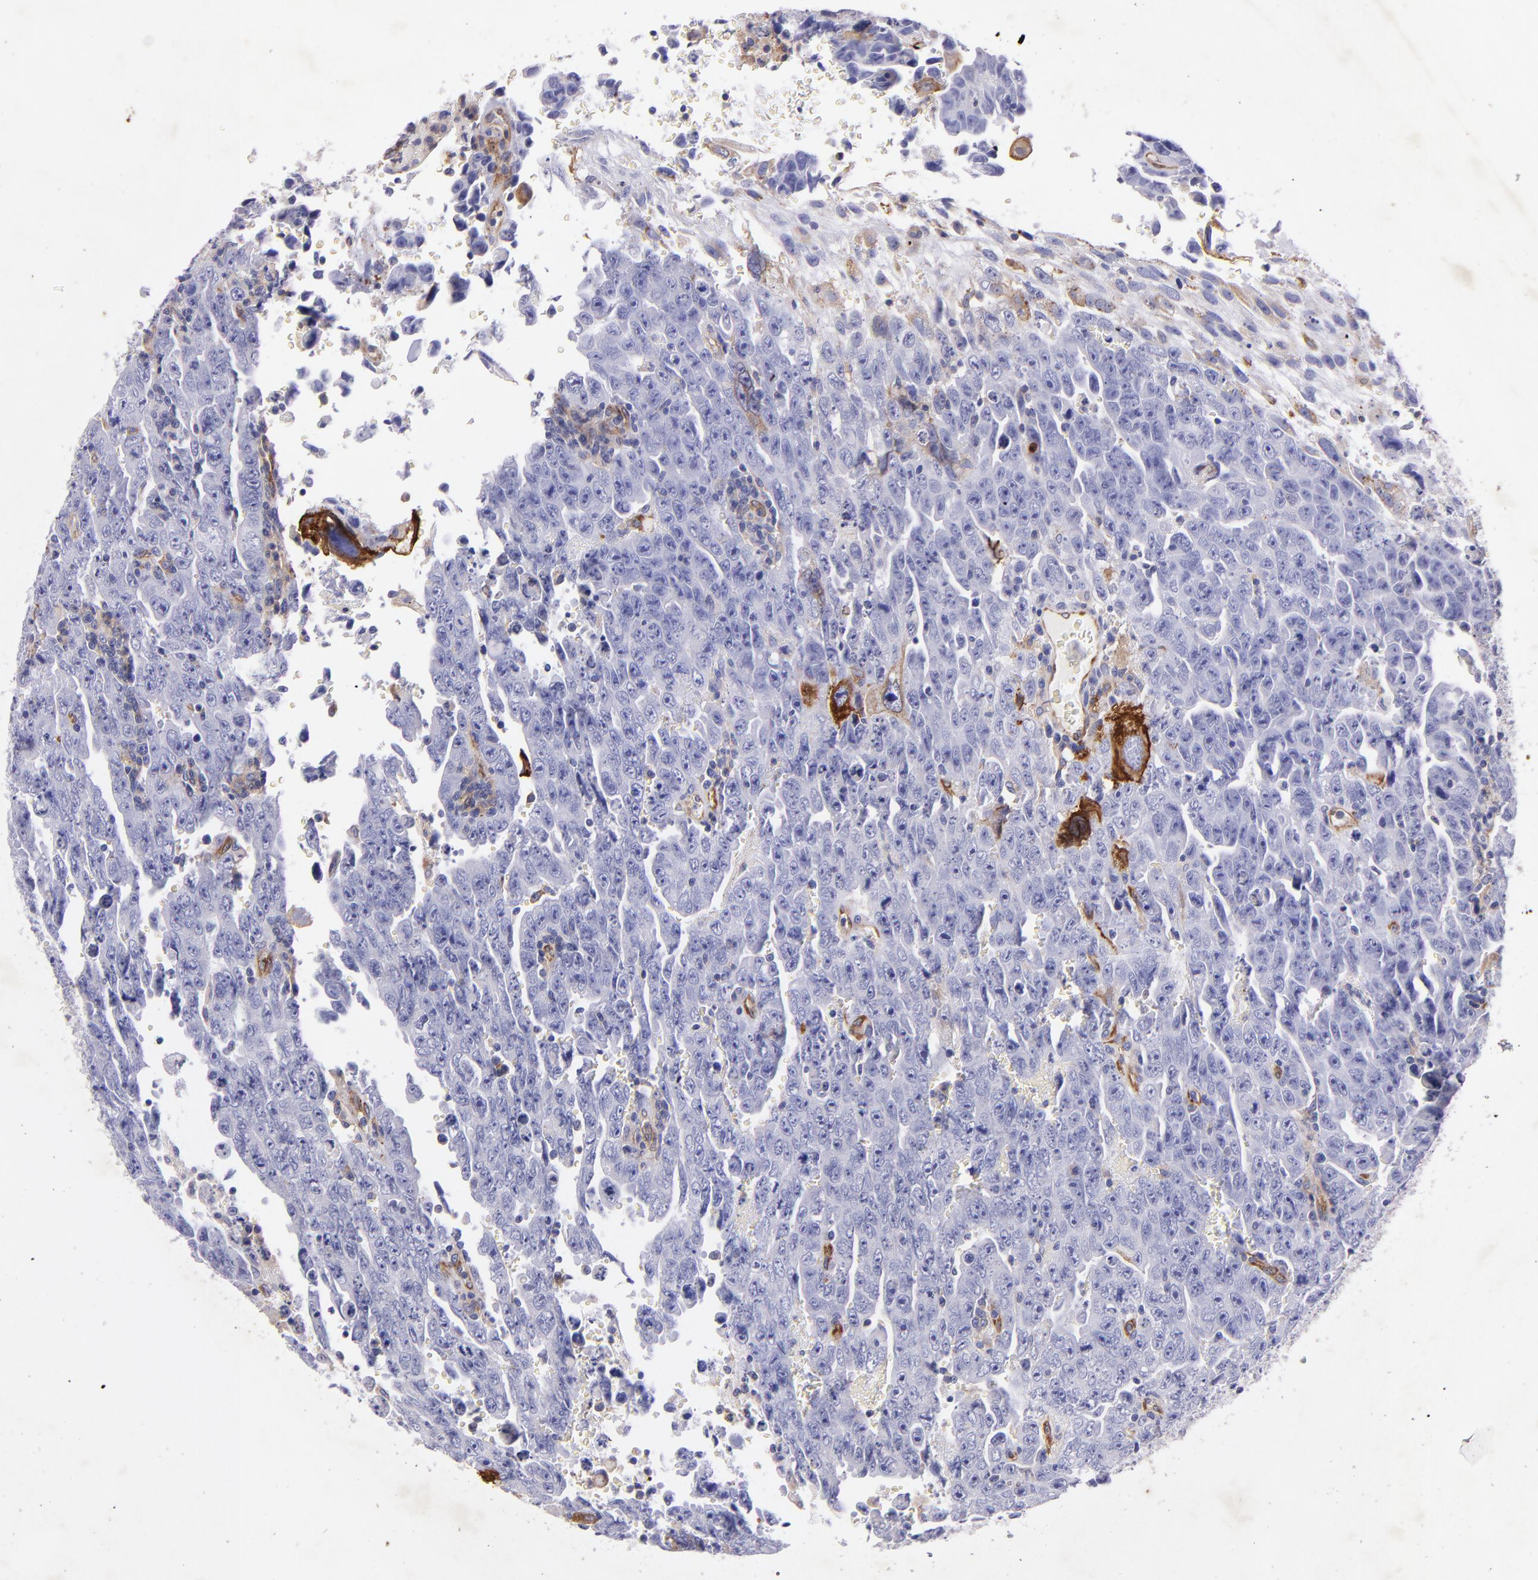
{"staining": {"intensity": "strong", "quantity": "<25%", "location": "cytoplasmic/membranous"}, "tissue": "testis cancer", "cell_type": "Tumor cells", "image_type": "cancer", "snomed": [{"axis": "morphology", "description": "Carcinoma, Embryonal, NOS"}, {"axis": "topography", "description": "Testis"}], "caption": "A histopathology image of human testis cancer (embryonal carcinoma) stained for a protein shows strong cytoplasmic/membranous brown staining in tumor cells.", "gene": "RET", "patient": {"sex": "male", "age": 28}}